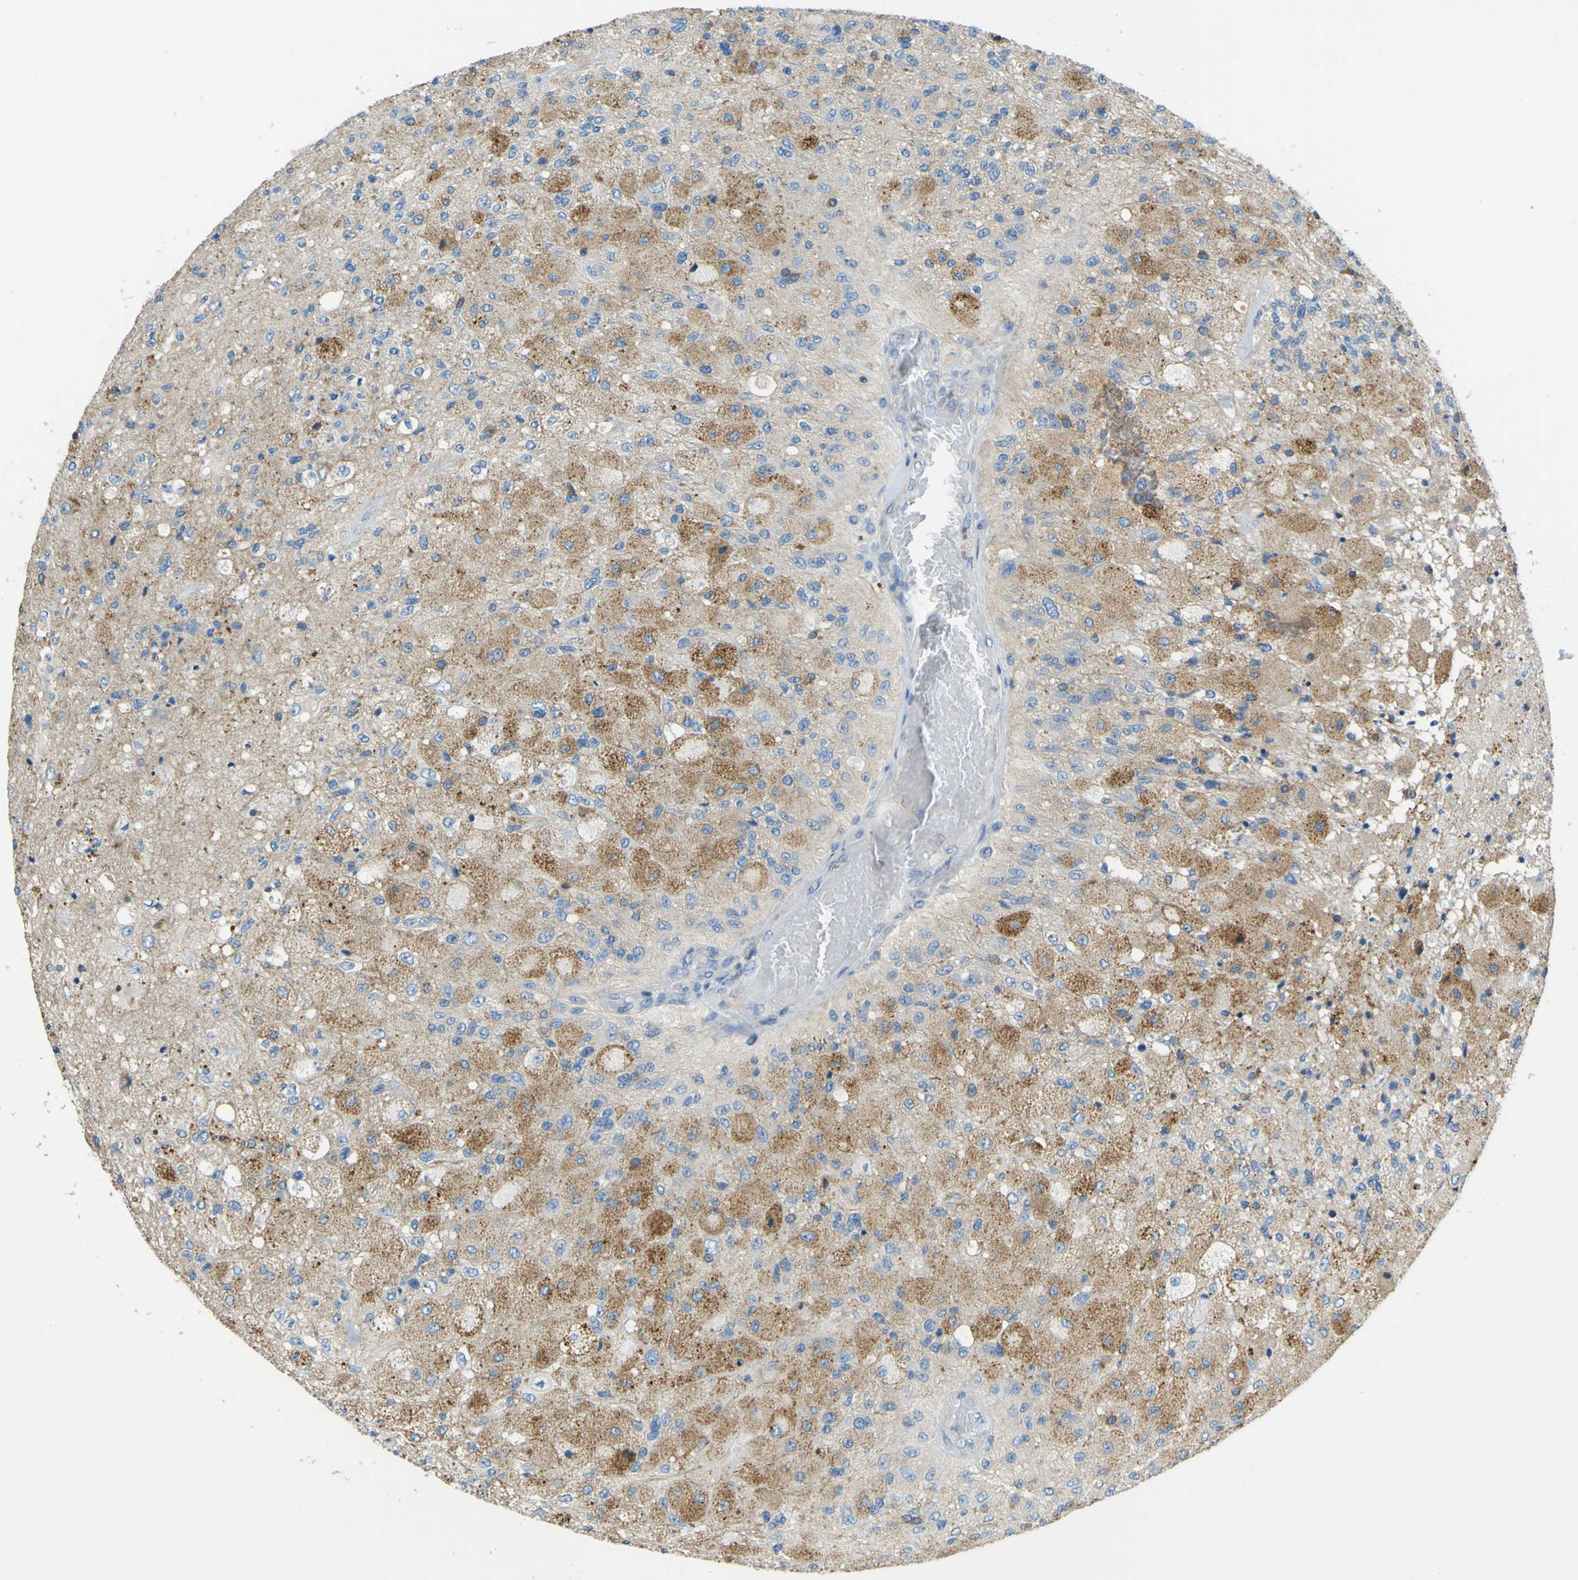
{"staining": {"intensity": "moderate", "quantity": "25%-75%", "location": "cytoplasmic/membranous"}, "tissue": "glioma", "cell_type": "Tumor cells", "image_type": "cancer", "snomed": [{"axis": "morphology", "description": "Normal tissue, NOS"}, {"axis": "morphology", "description": "Glioma, malignant, High grade"}, {"axis": "topography", "description": "Cerebral cortex"}], "caption": "Moderate cytoplasmic/membranous positivity for a protein is identified in approximately 25%-75% of tumor cells of glioma using immunohistochemistry.", "gene": "OGN", "patient": {"sex": "male", "age": 77}}